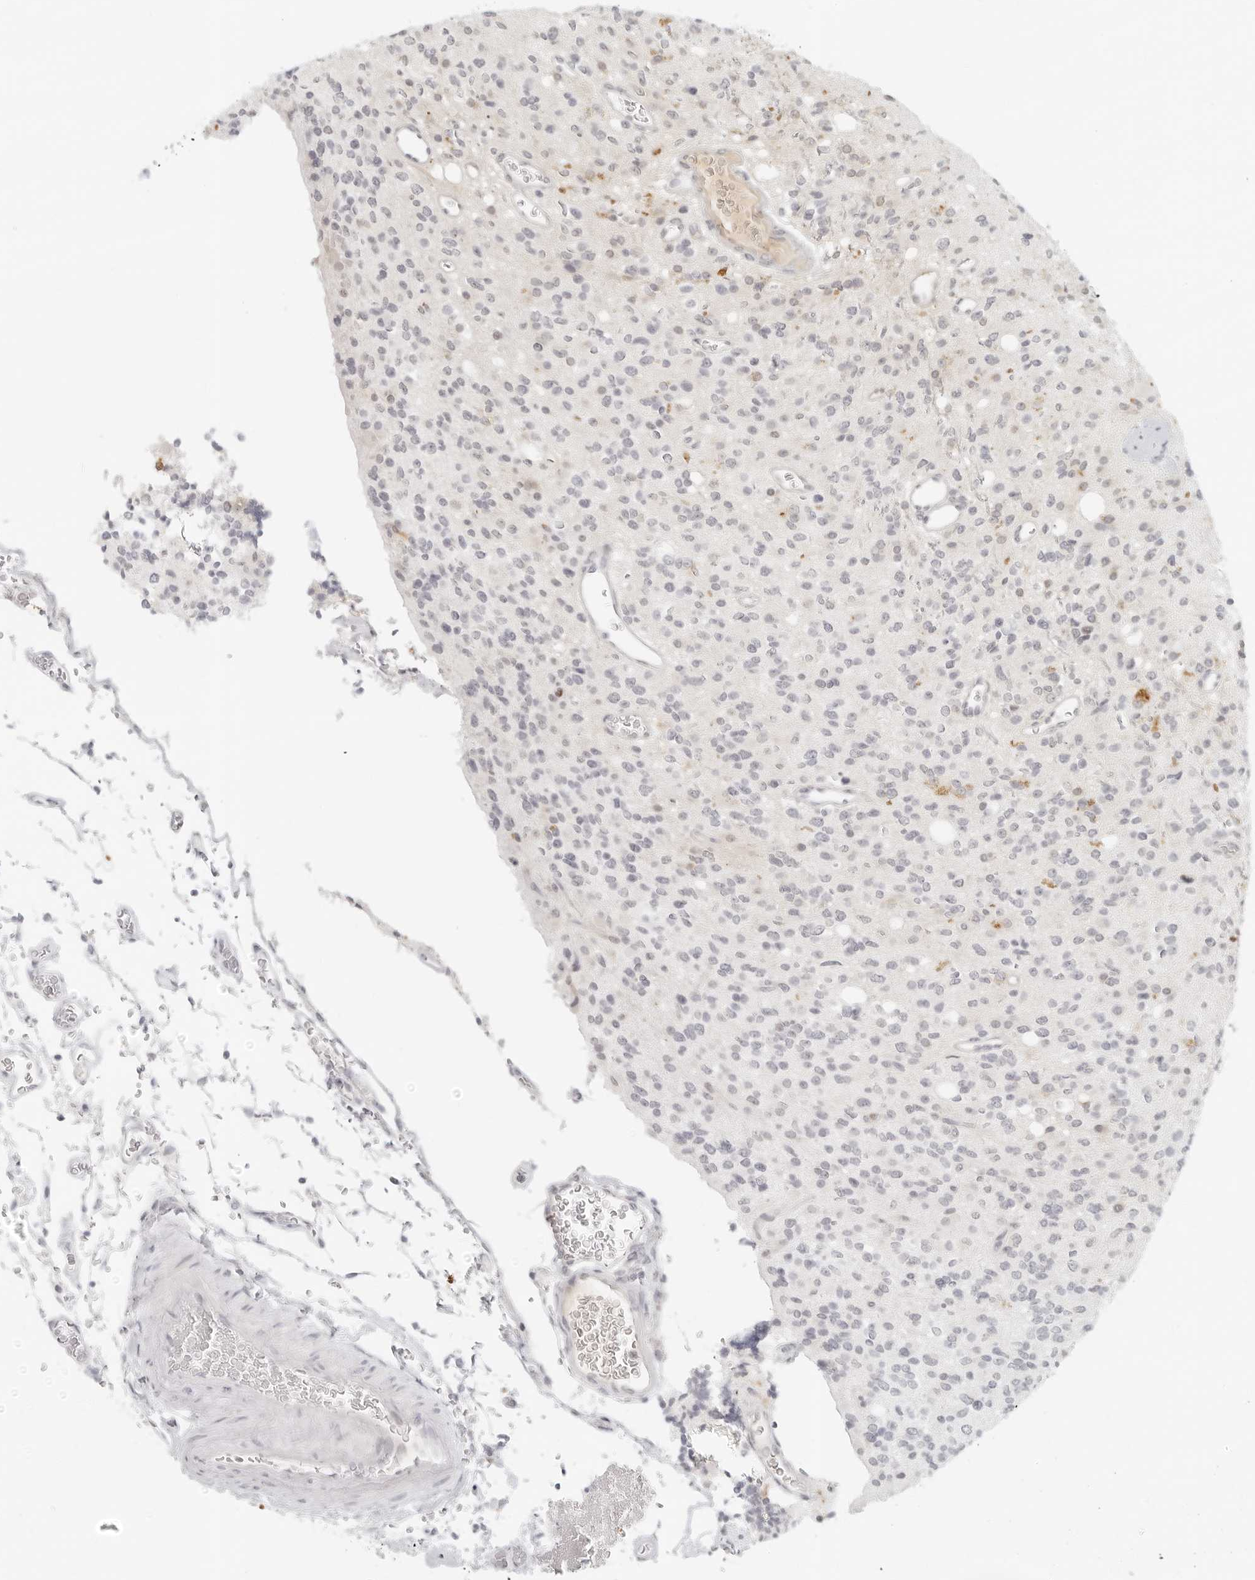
{"staining": {"intensity": "negative", "quantity": "none", "location": "none"}, "tissue": "glioma", "cell_type": "Tumor cells", "image_type": "cancer", "snomed": [{"axis": "morphology", "description": "Glioma, malignant, High grade"}, {"axis": "topography", "description": "Brain"}], "caption": "Glioma was stained to show a protein in brown. There is no significant positivity in tumor cells.", "gene": "ZNF678", "patient": {"sex": "male", "age": 34}}